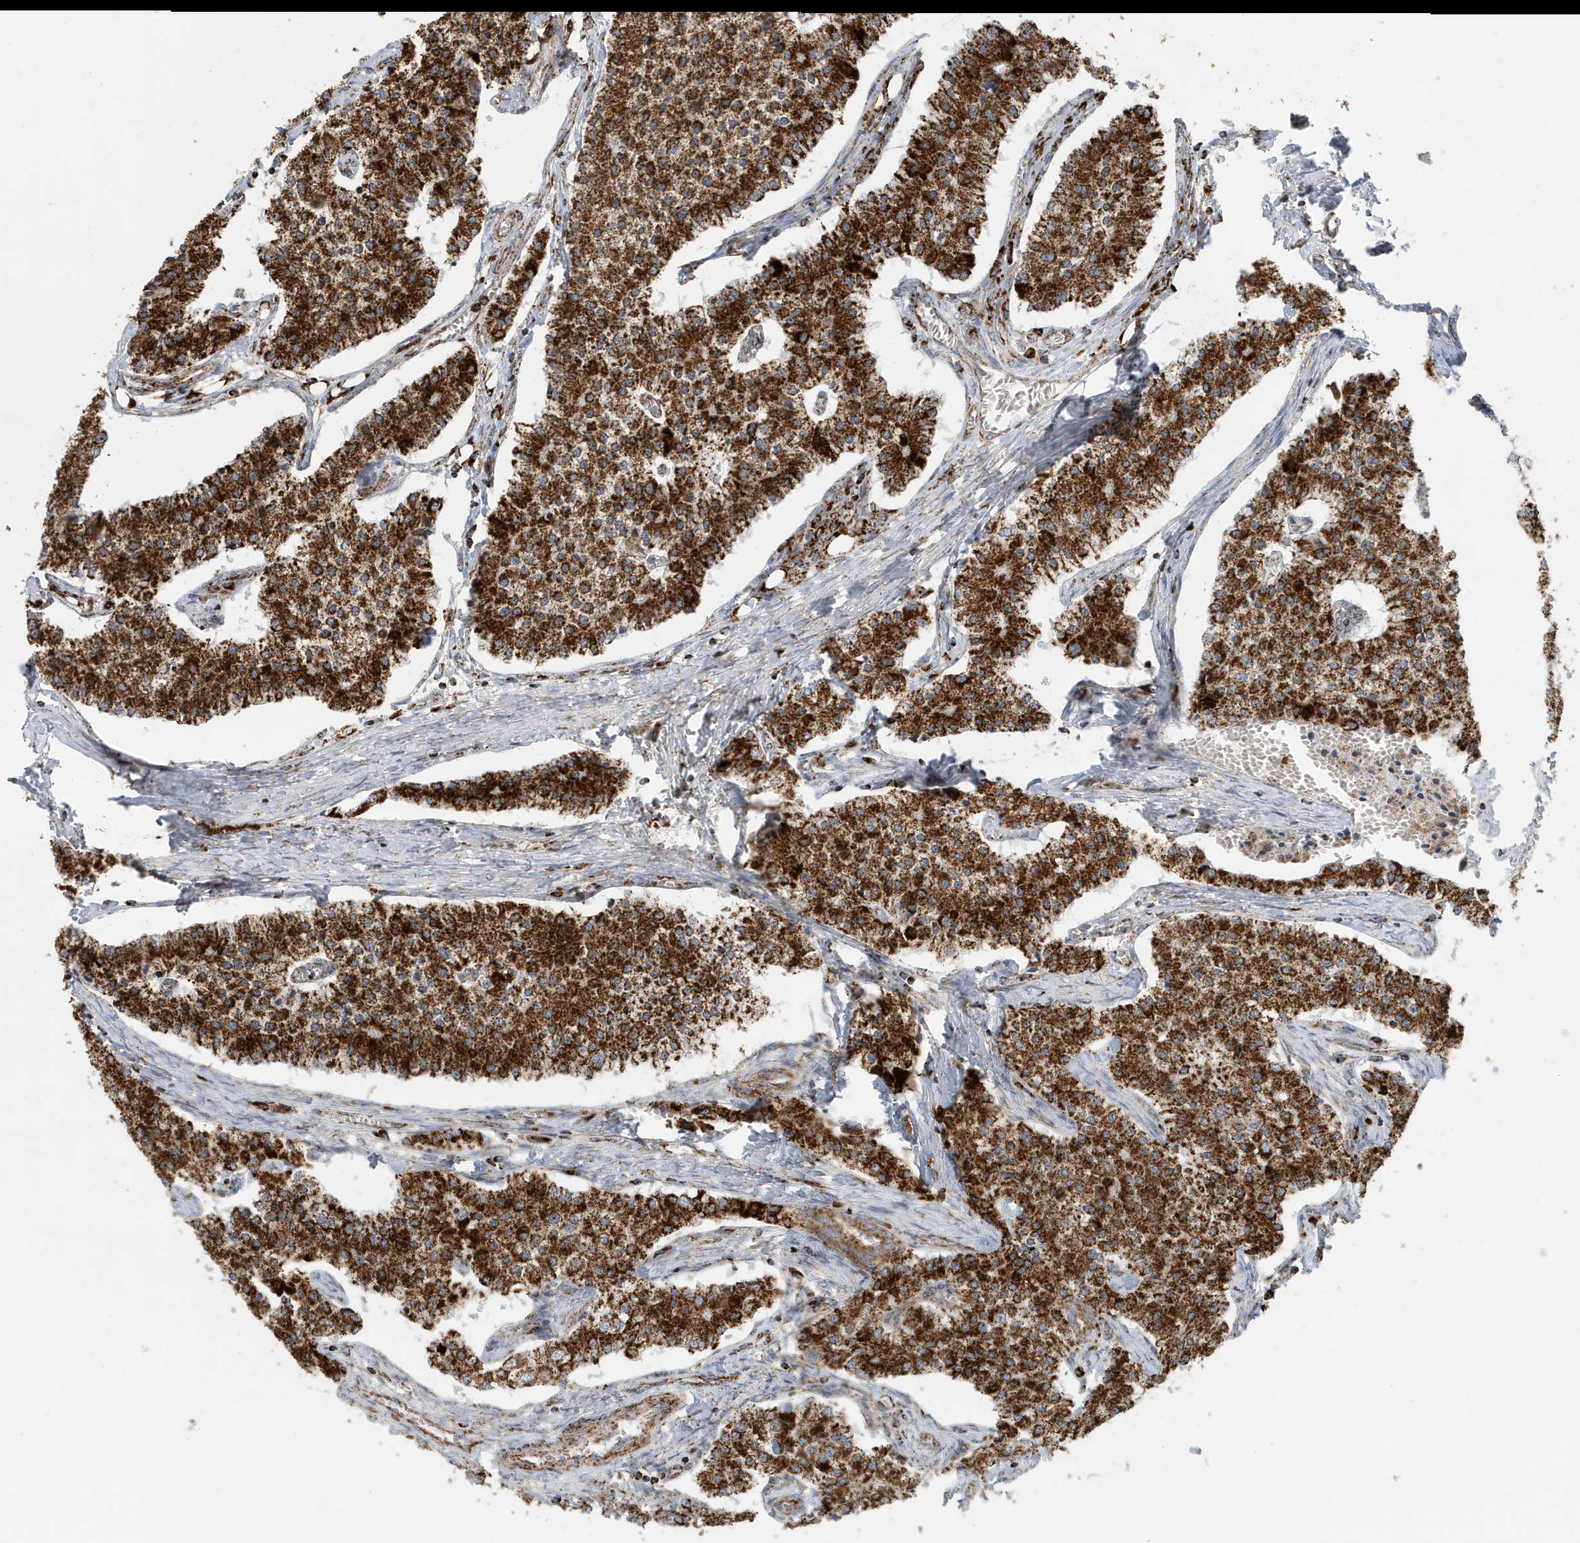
{"staining": {"intensity": "strong", "quantity": ">75%", "location": "cytoplasmic/membranous"}, "tissue": "carcinoid", "cell_type": "Tumor cells", "image_type": "cancer", "snomed": [{"axis": "morphology", "description": "Carcinoid, malignant, NOS"}, {"axis": "topography", "description": "Colon"}], "caption": "Carcinoid (malignant) stained for a protein (brown) shows strong cytoplasmic/membranous positive positivity in about >75% of tumor cells.", "gene": "MAN1A1", "patient": {"sex": "female", "age": 52}}